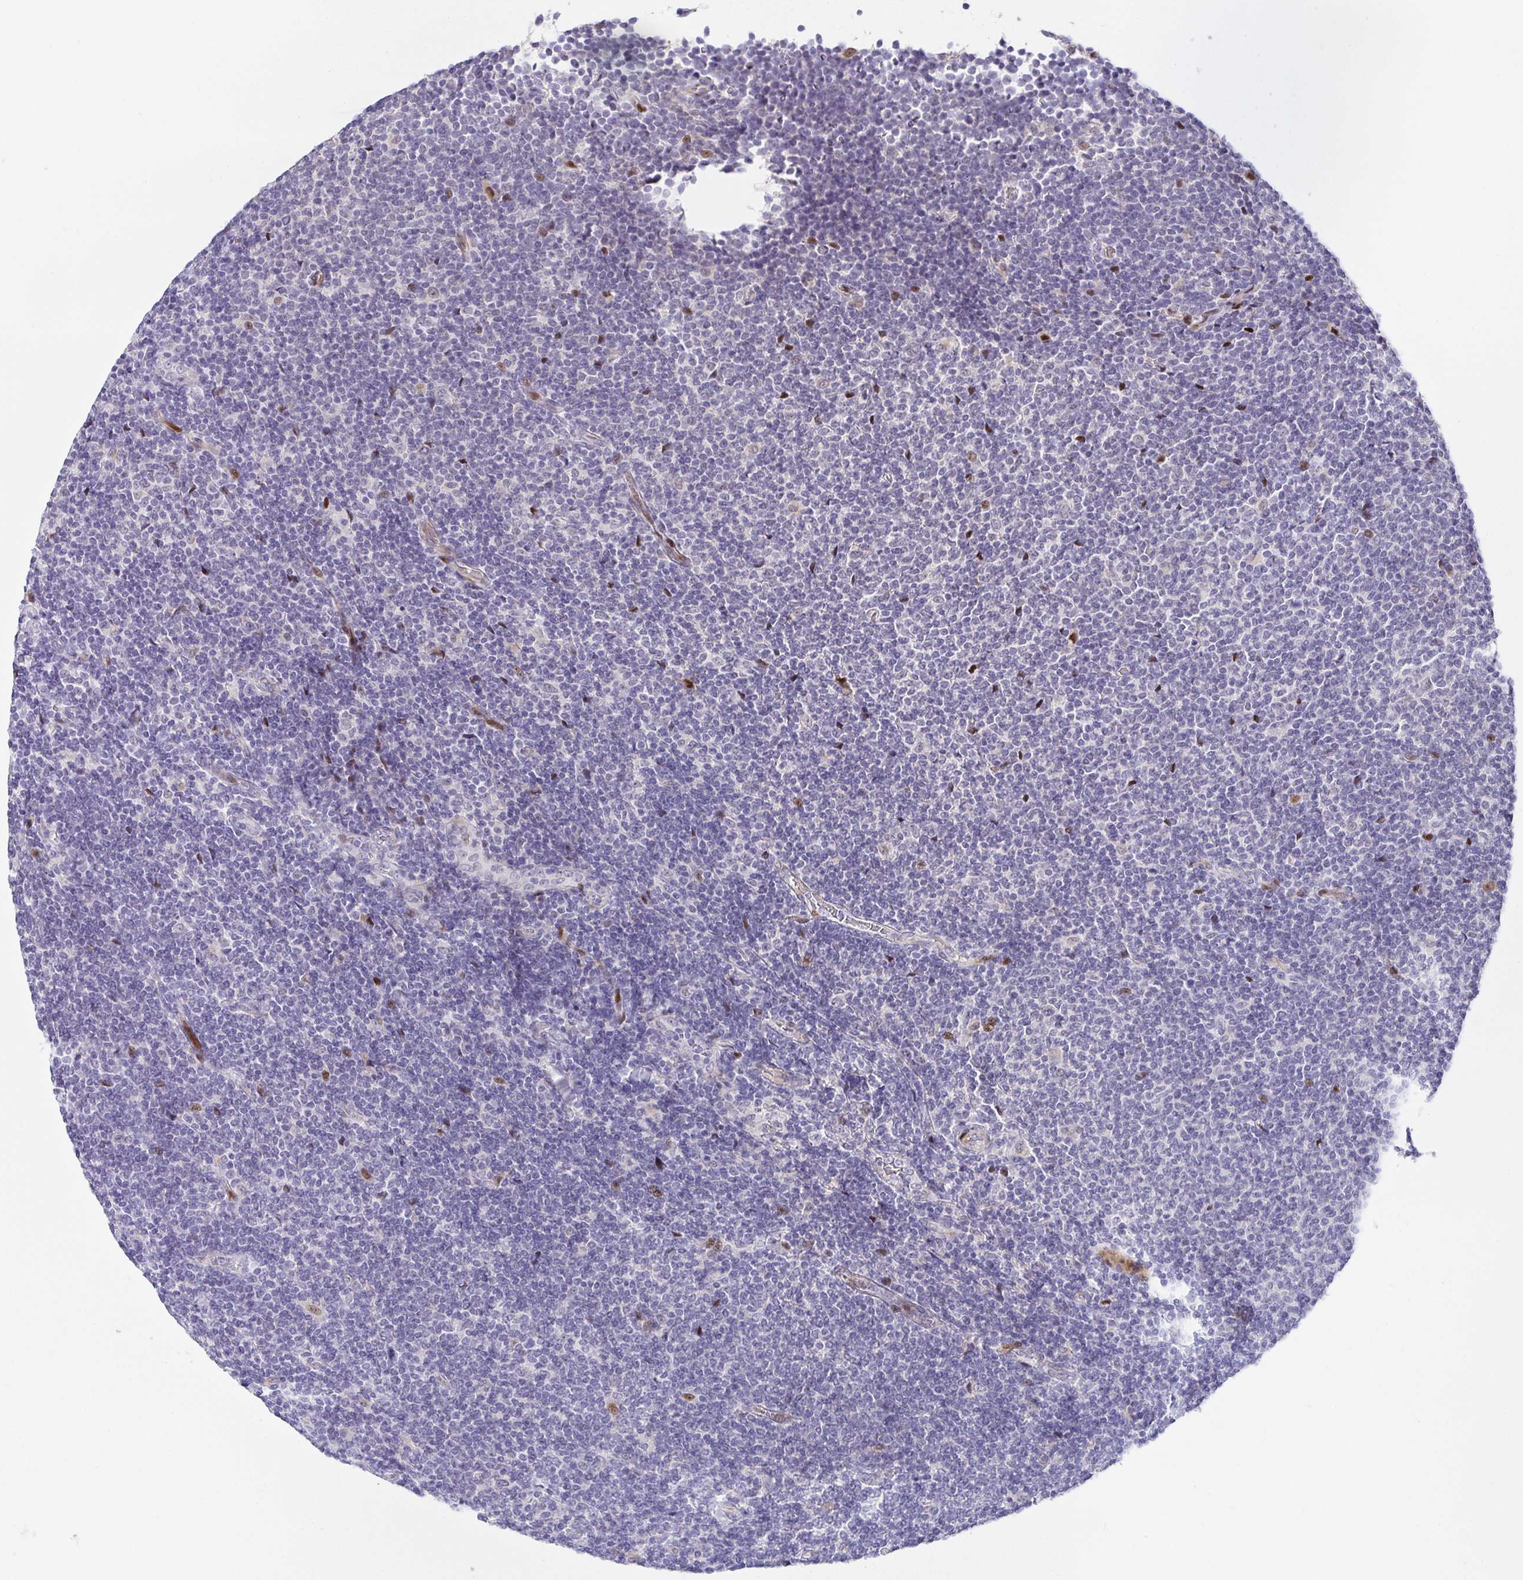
{"staining": {"intensity": "negative", "quantity": "none", "location": "none"}, "tissue": "lymphoma", "cell_type": "Tumor cells", "image_type": "cancer", "snomed": [{"axis": "morphology", "description": "Malignant lymphoma, non-Hodgkin's type, Low grade"}, {"axis": "topography", "description": "Lymph node"}], "caption": "Human low-grade malignant lymphoma, non-Hodgkin's type stained for a protein using immunohistochemistry (IHC) shows no staining in tumor cells.", "gene": "KBTBD13", "patient": {"sex": "male", "age": 52}}